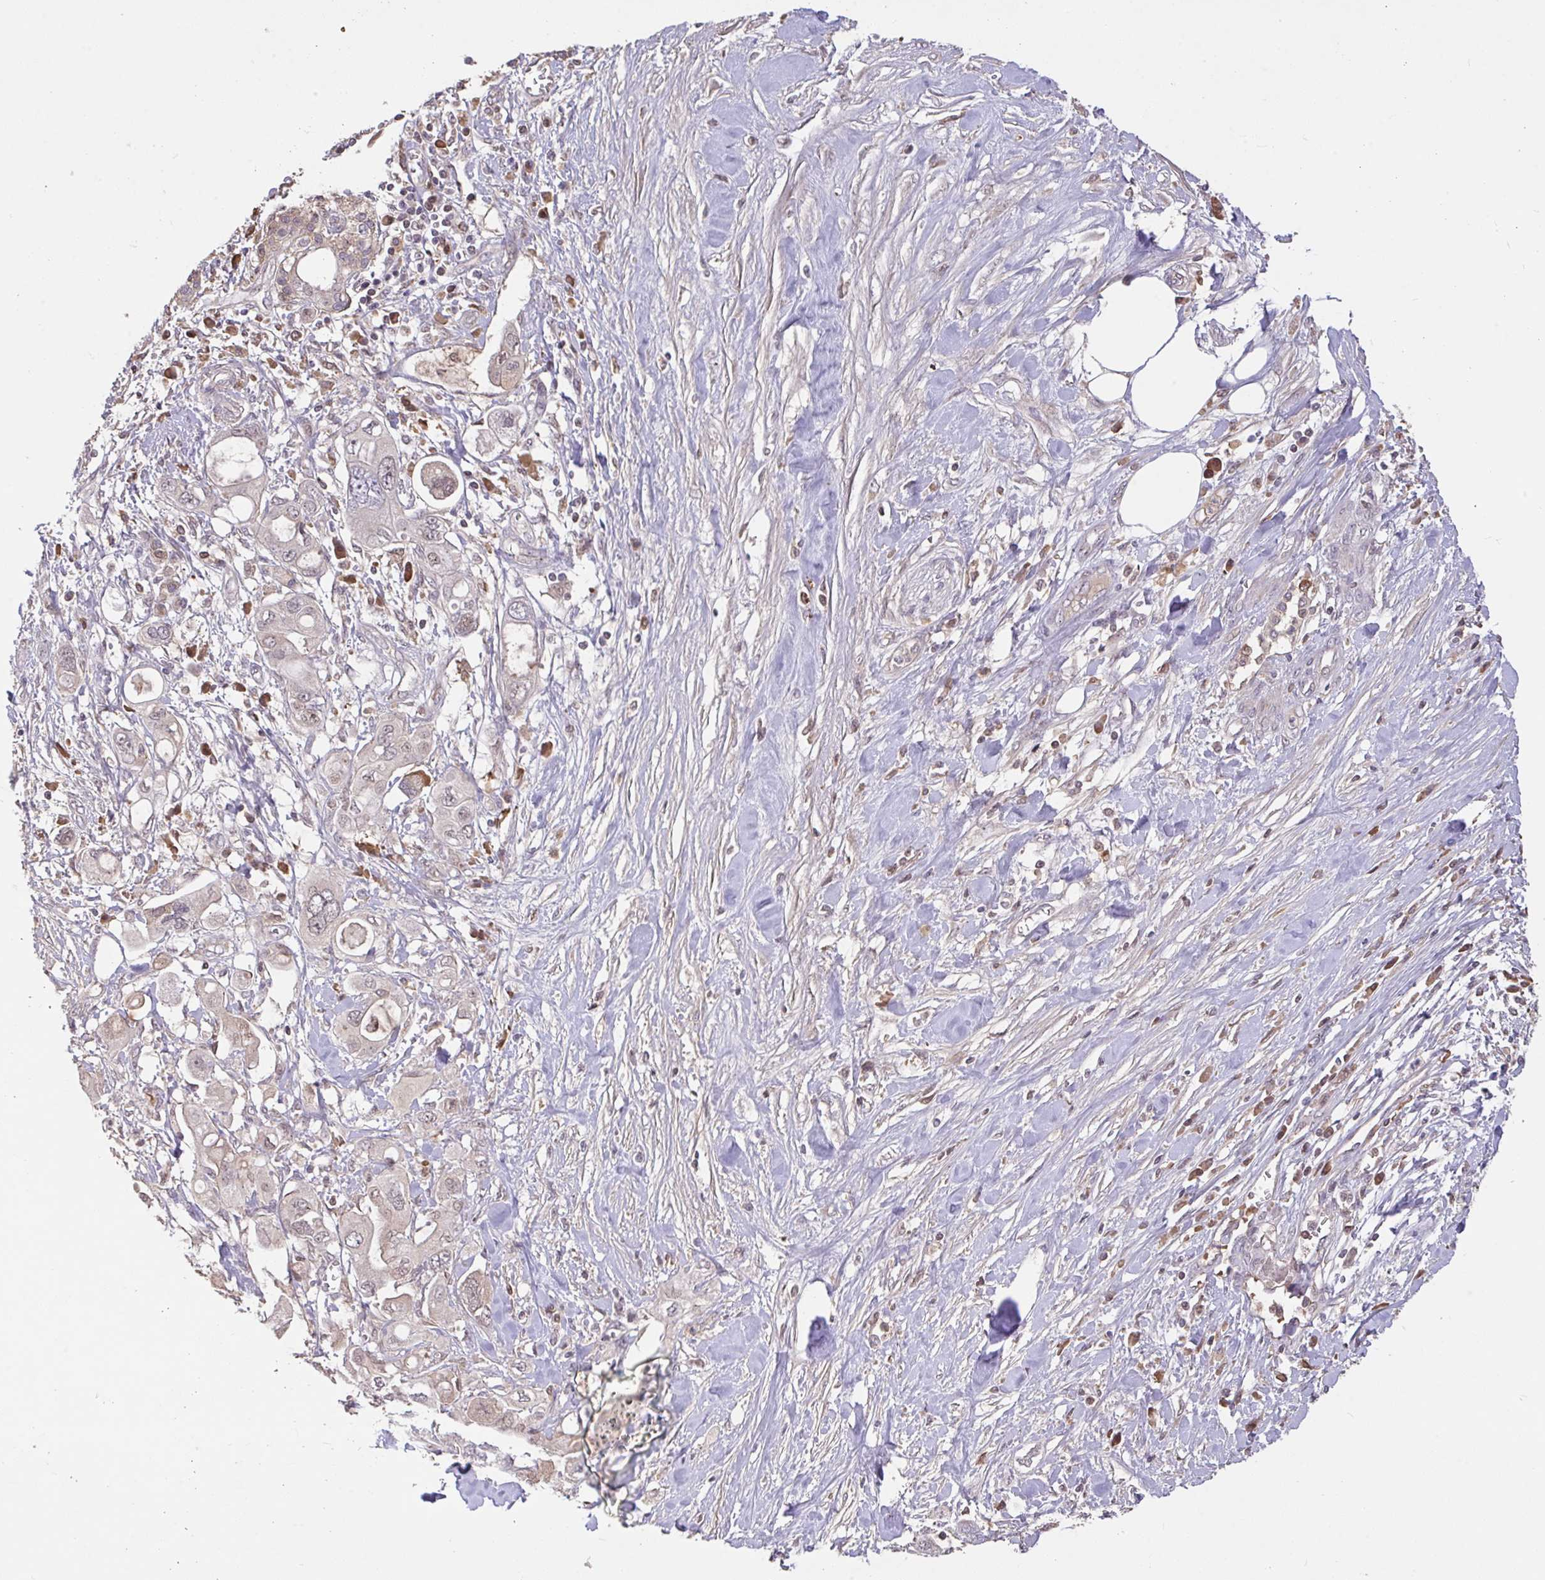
{"staining": {"intensity": "negative", "quantity": "none", "location": "none"}, "tissue": "pancreatic cancer", "cell_type": "Tumor cells", "image_type": "cancer", "snomed": [{"axis": "morphology", "description": "Adenocarcinoma, NOS"}, {"axis": "topography", "description": "Pancreas"}], "caption": "Immunohistochemistry of human pancreatic adenocarcinoma reveals no staining in tumor cells.", "gene": "FCER1A", "patient": {"sex": "female", "age": 56}}